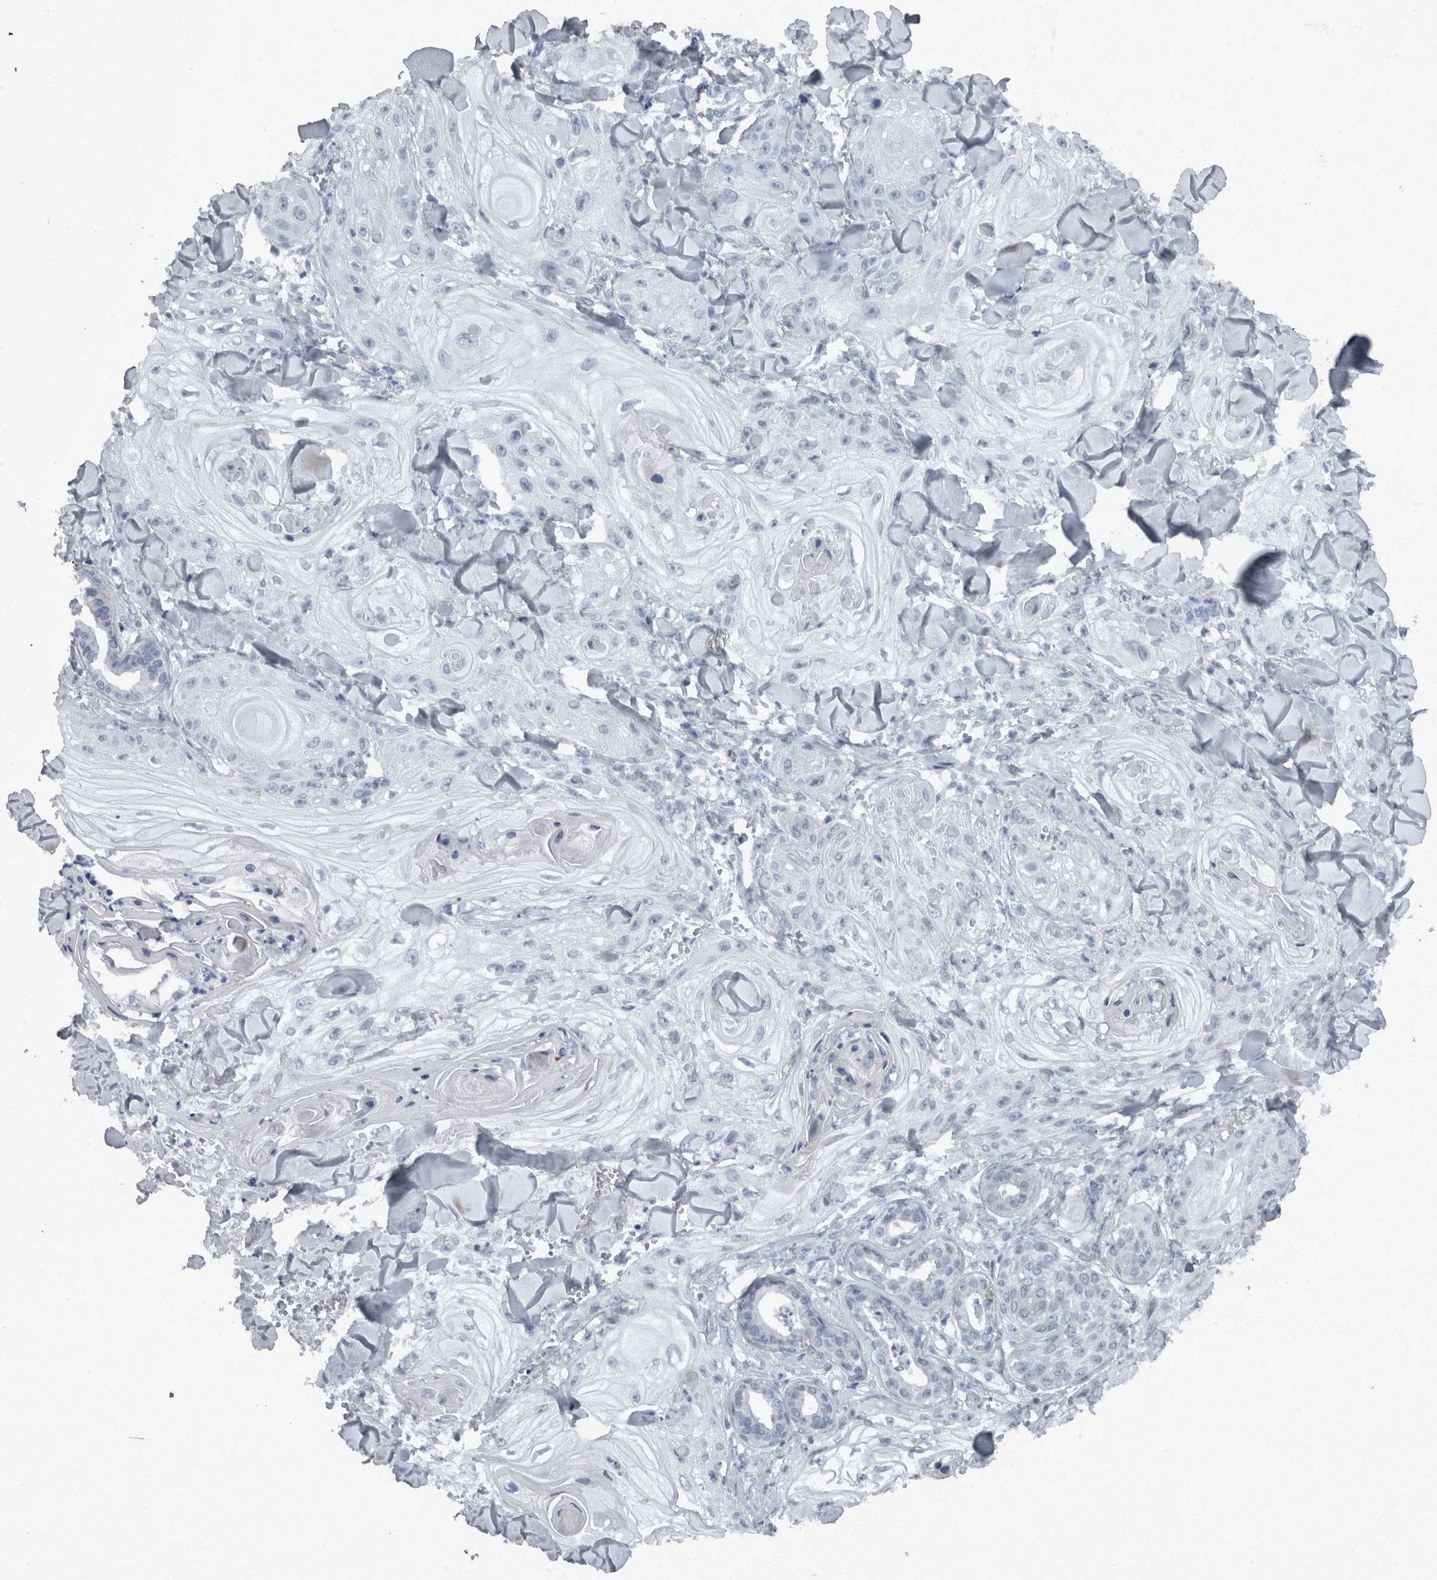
{"staining": {"intensity": "negative", "quantity": "none", "location": "none"}, "tissue": "skin cancer", "cell_type": "Tumor cells", "image_type": "cancer", "snomed": [{"axis": "morphology", "description": "Squamous cell carcinoma, NOS"}, {"axis": "topography", "description": "Skin"}], "caption": "Tumor cells are negative for protein expression in human skin squamous cell carcinoma.", "gene": "WDR33", "patient": {"sex": "male", "age": 74}}